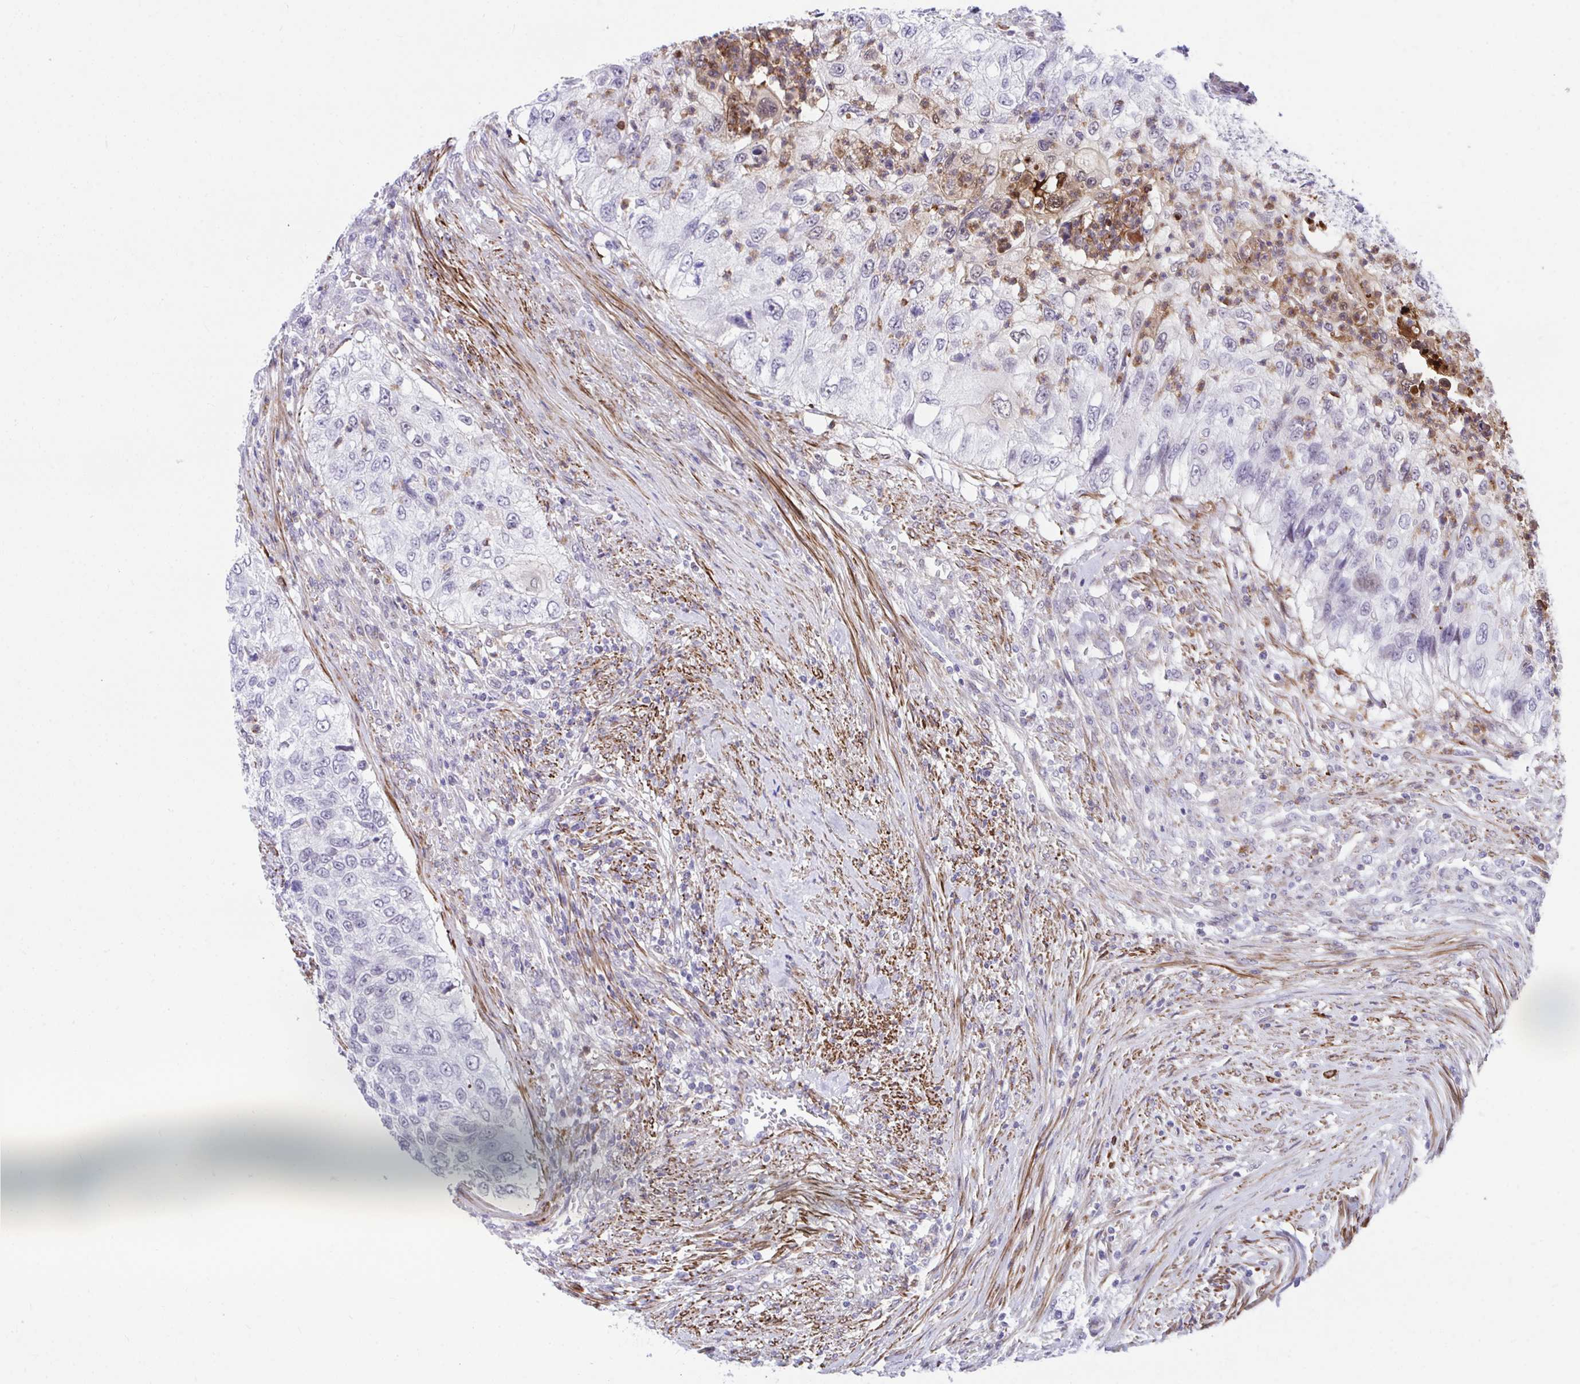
{"staining": {"intensity": "negative", "quantity": "none", "location": "none"}, "tissue": "urothelial cancer", "cell_type": "Tumor cells", "image_type": "cancer", "snomed": [{"axis": "morphology", "description": "Urothelial carcinoma, High grade"}, {"axis": "topography", "description": "Urinary bladder"}], "caption": "IHC of high-grade urothelial carcinoma displays no expression in tumor cells.", "gene": "CSTB", "patient": {"sex": "female", "age": 60}}